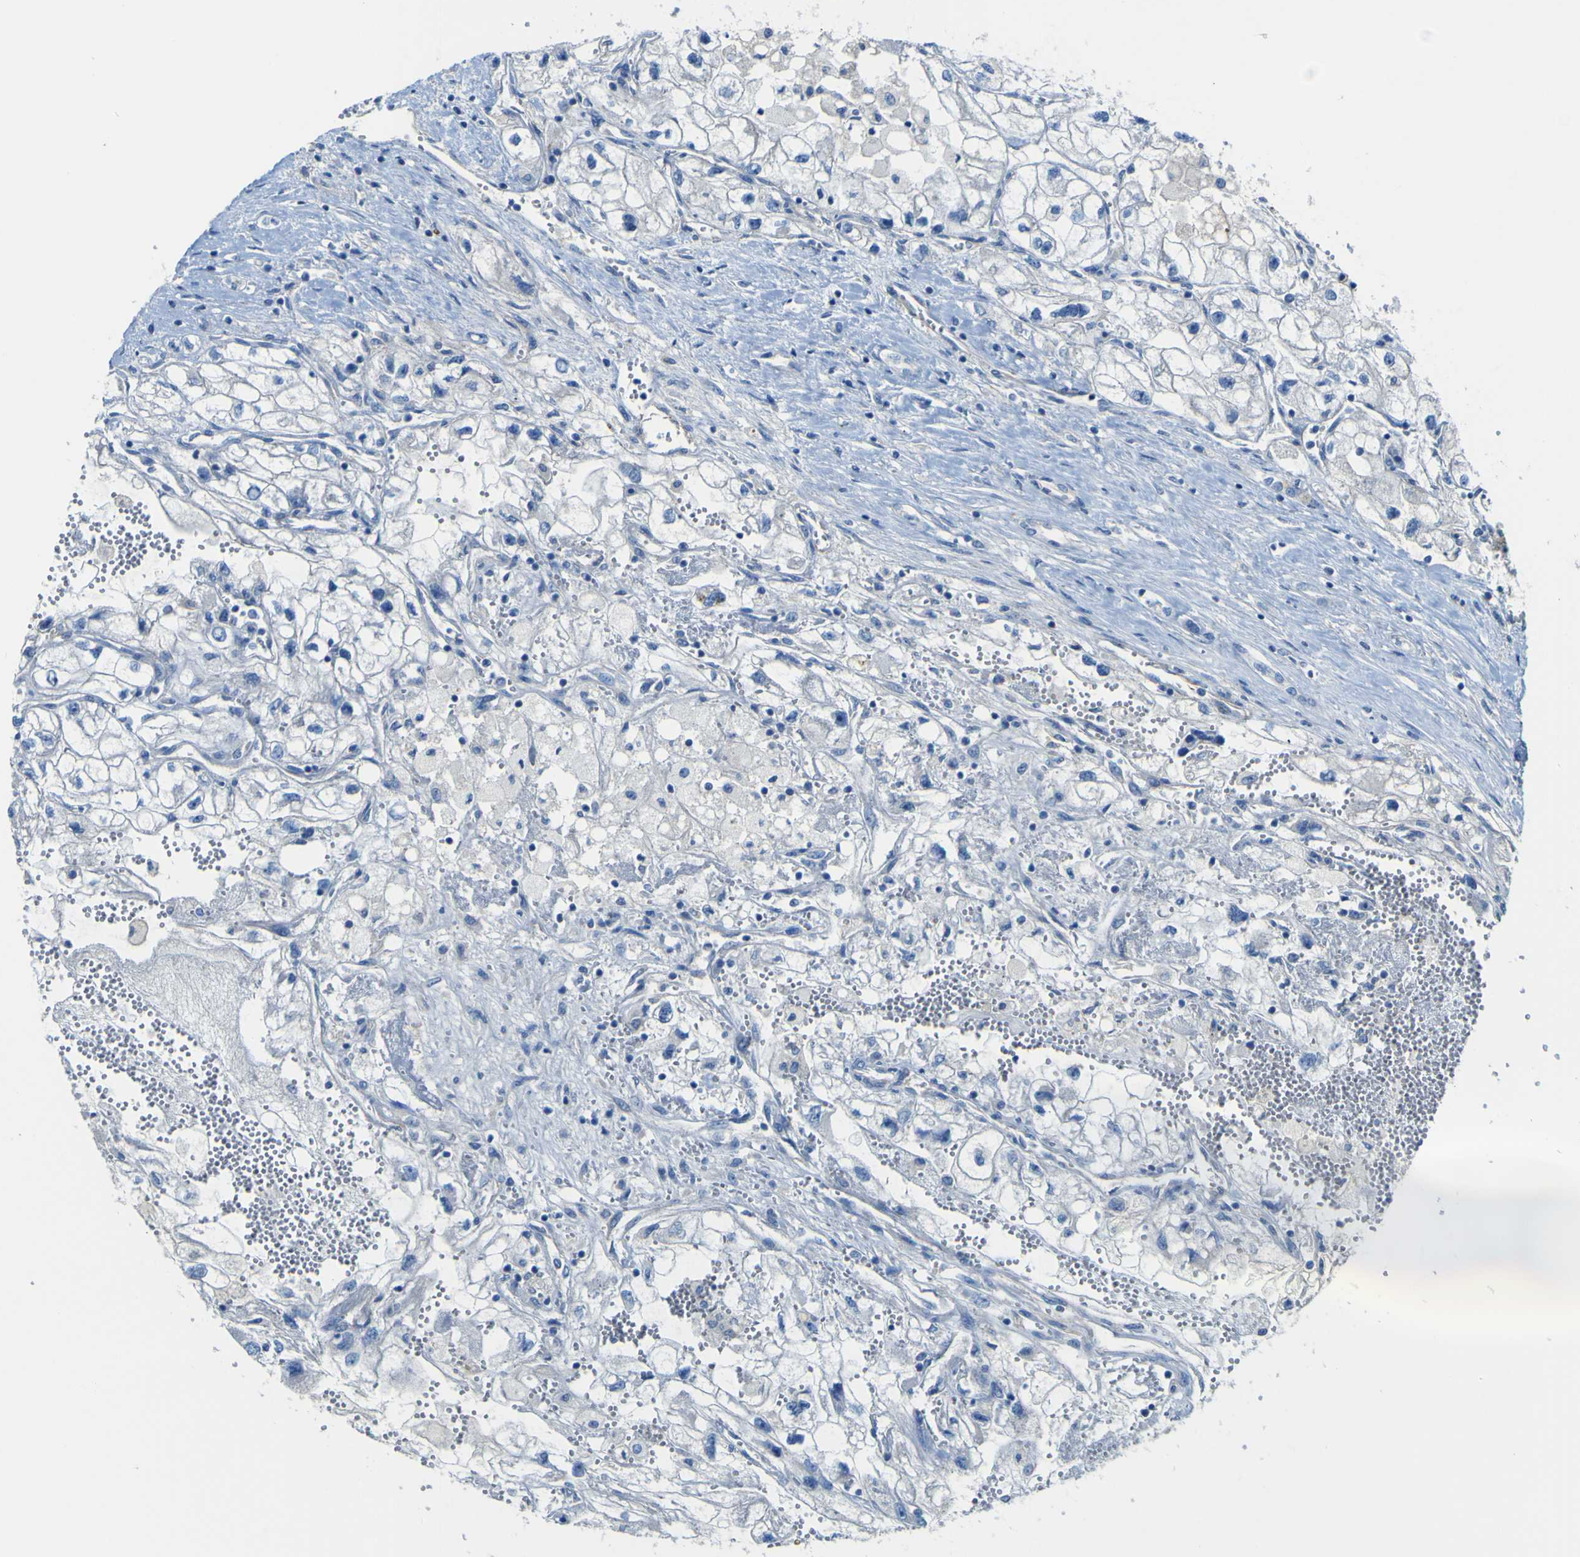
{"staining": {"intensity": "negative", "quantity": "none", "location": "none"}, "tissue": "renal cancer", "cell_type": "Tumor cells", "image_type": "cancer", "snomed": [{"axis": "morphology", "description": "Adenocarcinoma, NOS"}, {"axis": "topography", "description": "Kidney"}], "caption": "Tumor cells are negative for brown protein staining in renal adenocarcinoma. (DAB (3,3'-diaminobenzidine) immunohistochemistry, high magnification).", "gene": "ADGRA2", "patient": {"sex": "female", "age": 70}}